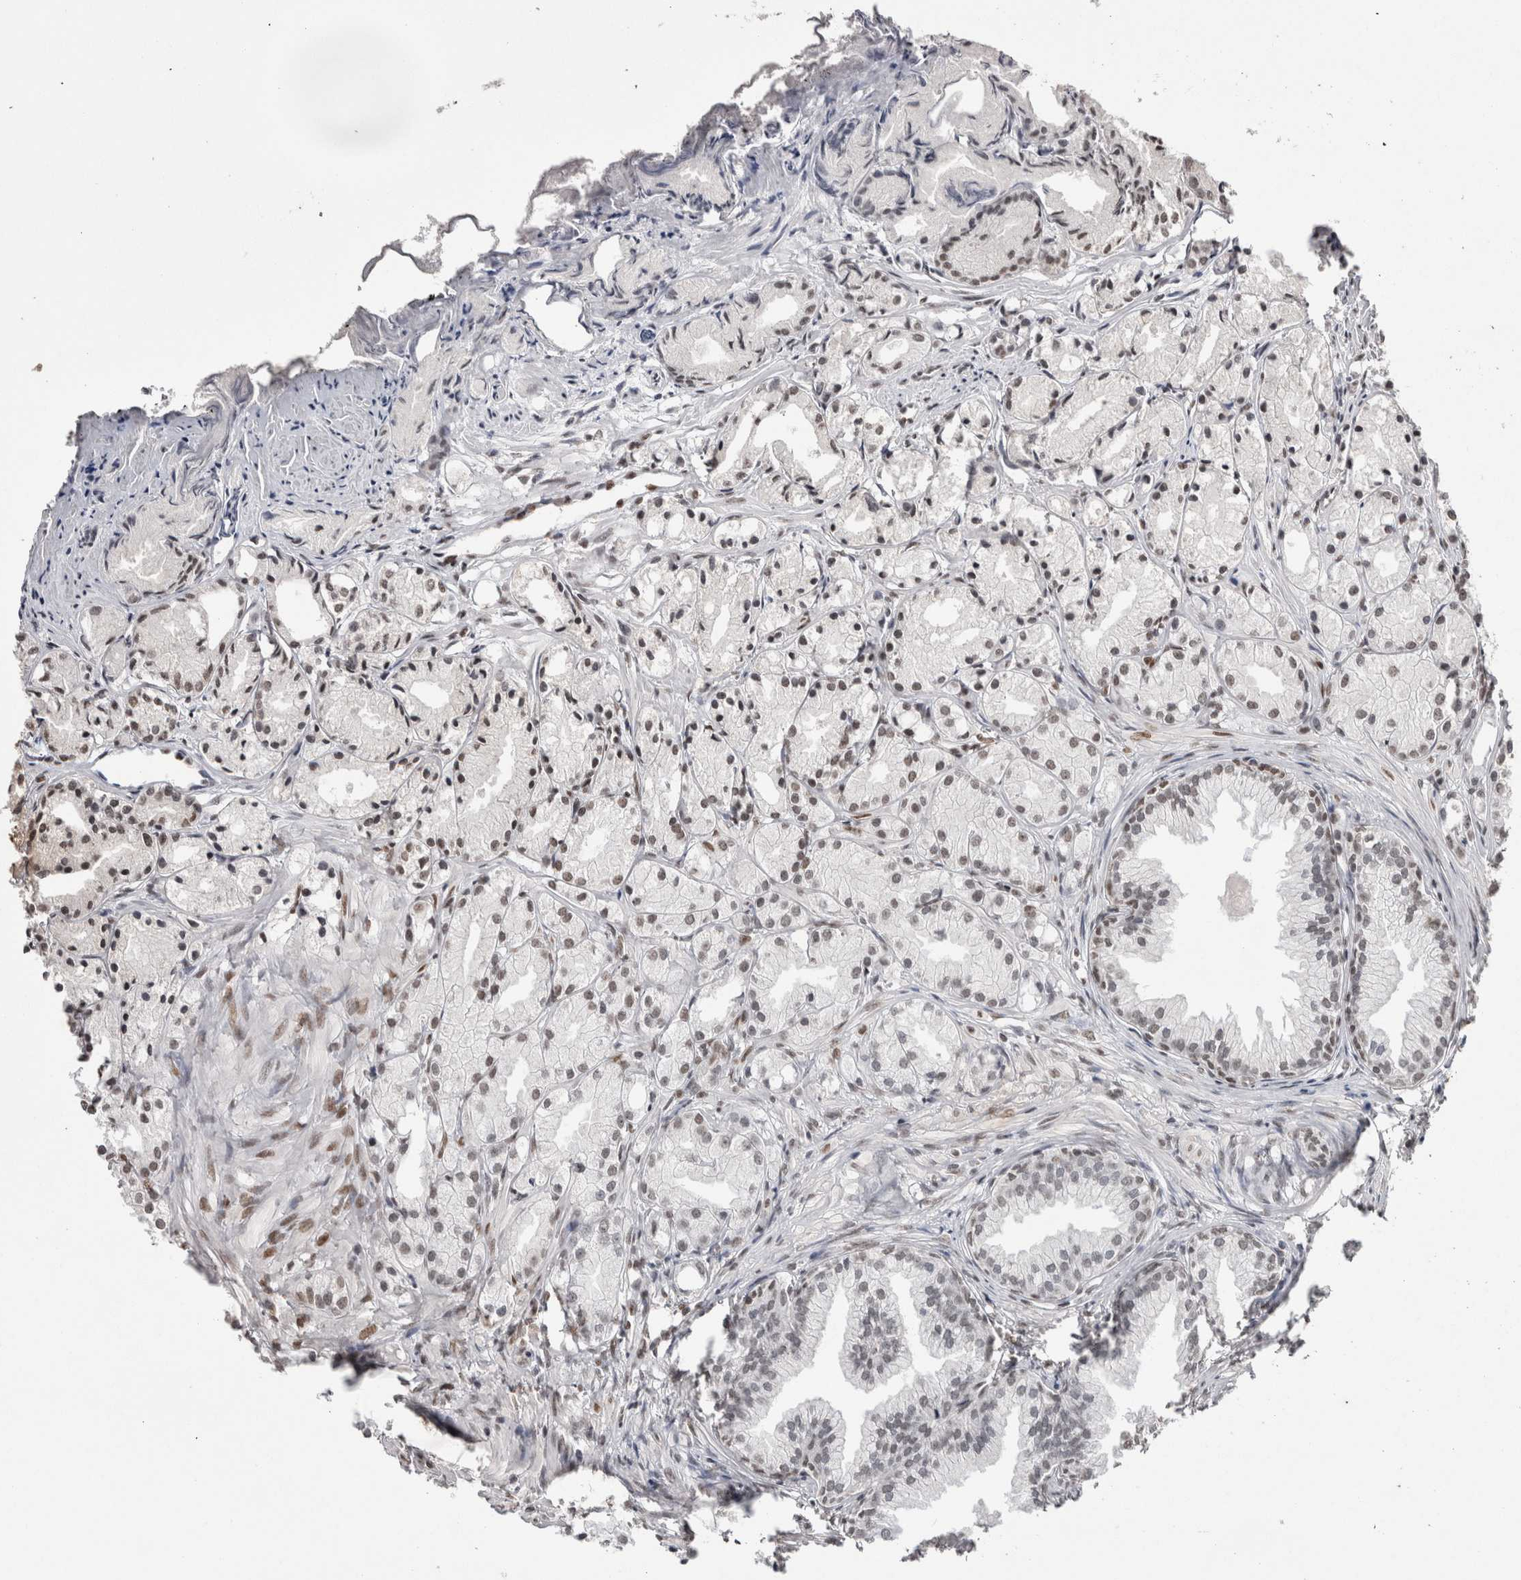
{"staining": {"intensity": "weak", "quantity": ">75%", "location": "nuclear"}, "tissue": "prostate cancer", "cell_type": "Tumor cells", "image_type": "cancer", "snomed": [{"axis": "morphology", "description": "Adenocarcinoma, Low grade"}, {"axis": "topography", "description": "Prostate"}], "caption": "Prostate cancer (low-grade adenocarcinoma) stained for a protein displays weak nuclear positivity in tumor cells.", "gene": "SMC1A", "patient": {"sex": "male", "age": 72}}